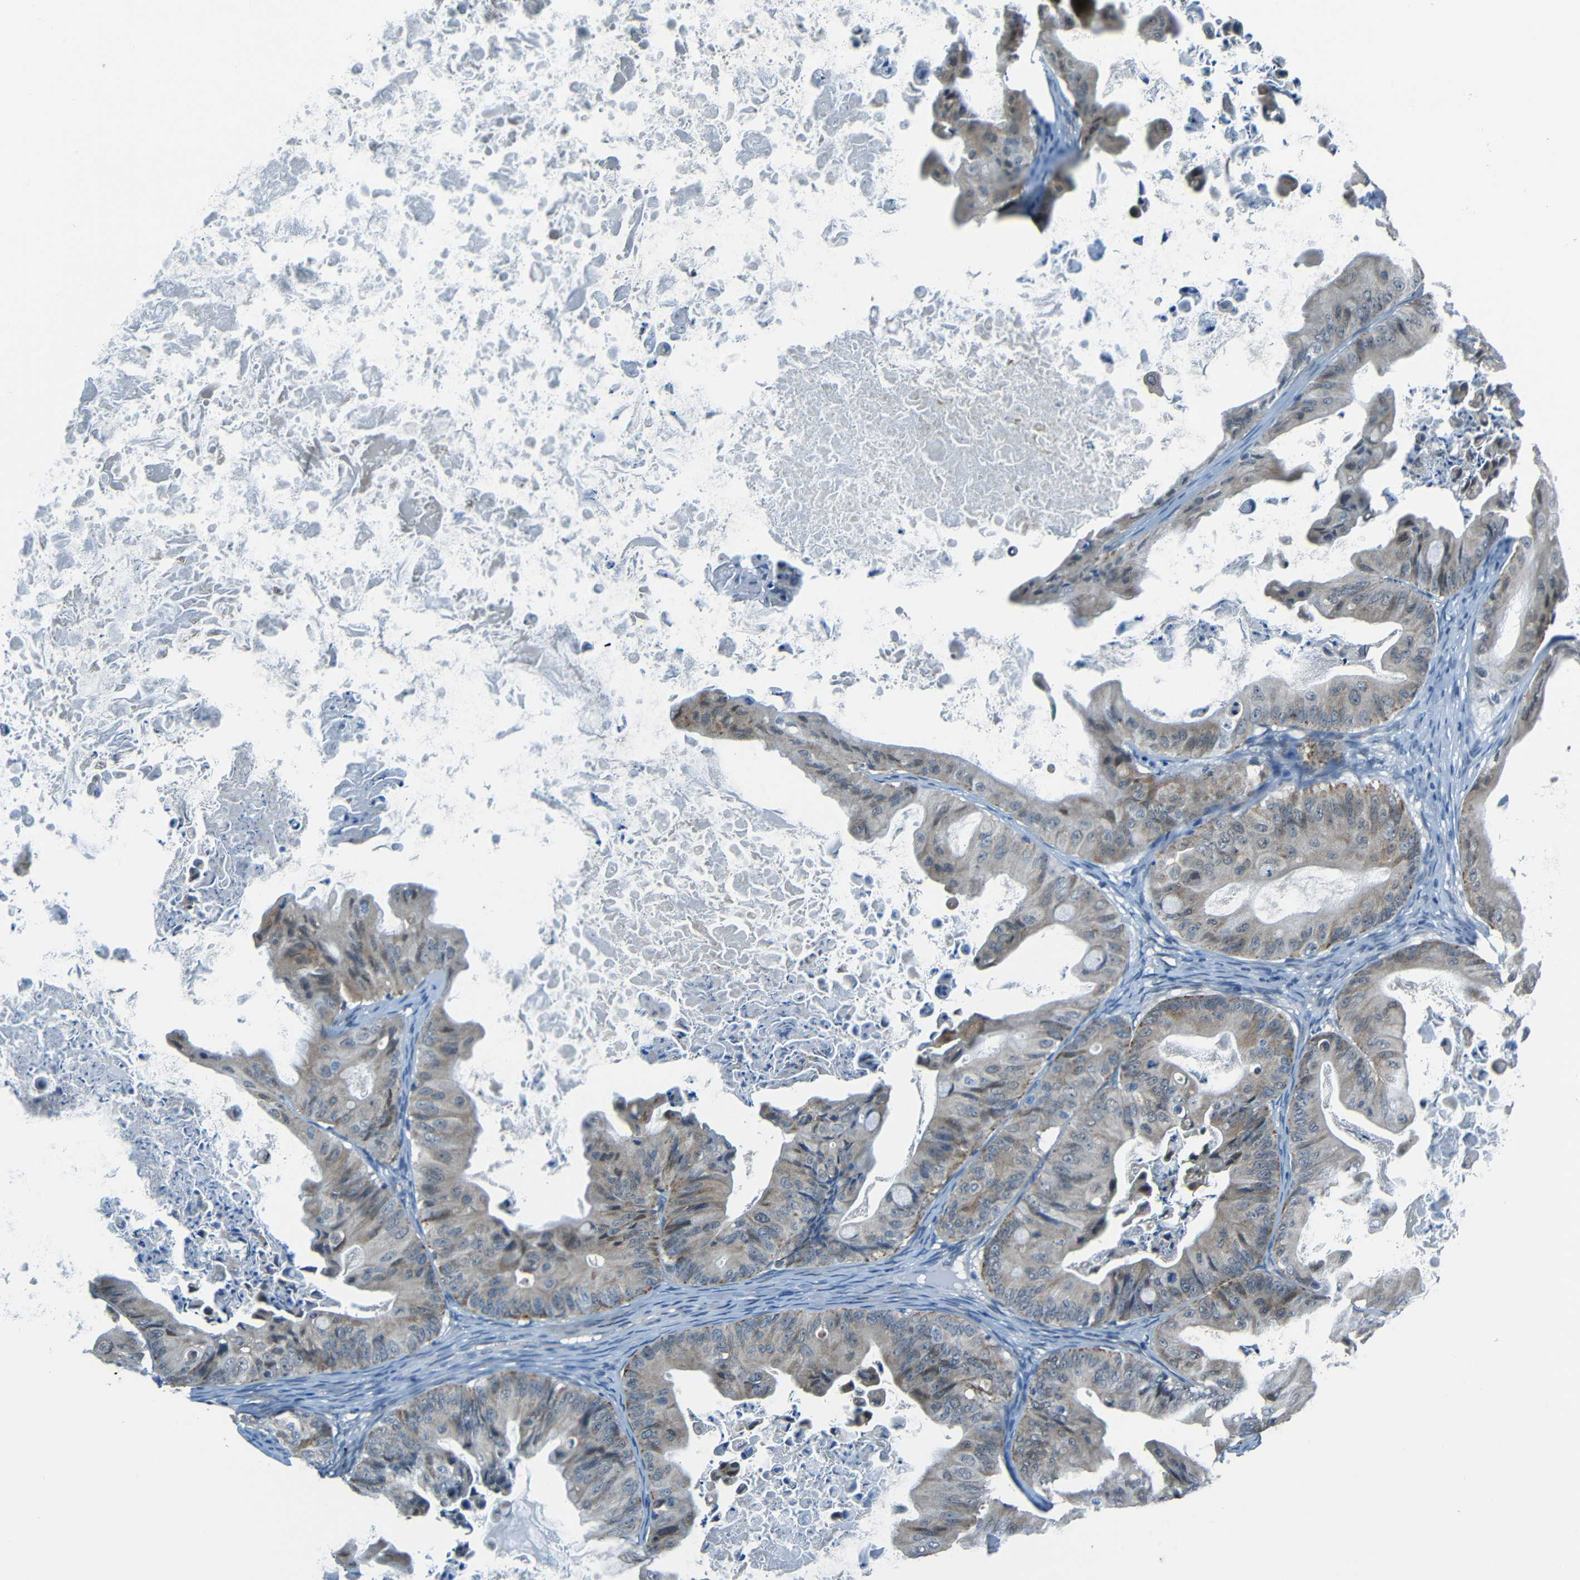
{"staining": {"intensity": "moderate", "quantity": "<25%", "location": "cytoplasmic/membranous"}, "tissue": "ovarian cancer", "cell_type": "Tumor cells", "image_type": "cancer", "snomed": [{"axis": "morphology", "description": "Cystadenocarcinoma, mucinous, NOS"}, {"axis": "topography", "description": "Ovary"}], "caption": "This photomicrograph reveals IHC staining of human mucinous cystadenocarcinoma (ovarian), with low moderate cytoplasmic/membranous expression in approximately <25% of tumor cells.", "gene": "ANKRD22", "patient": {"sex": "female", "age": 37}}